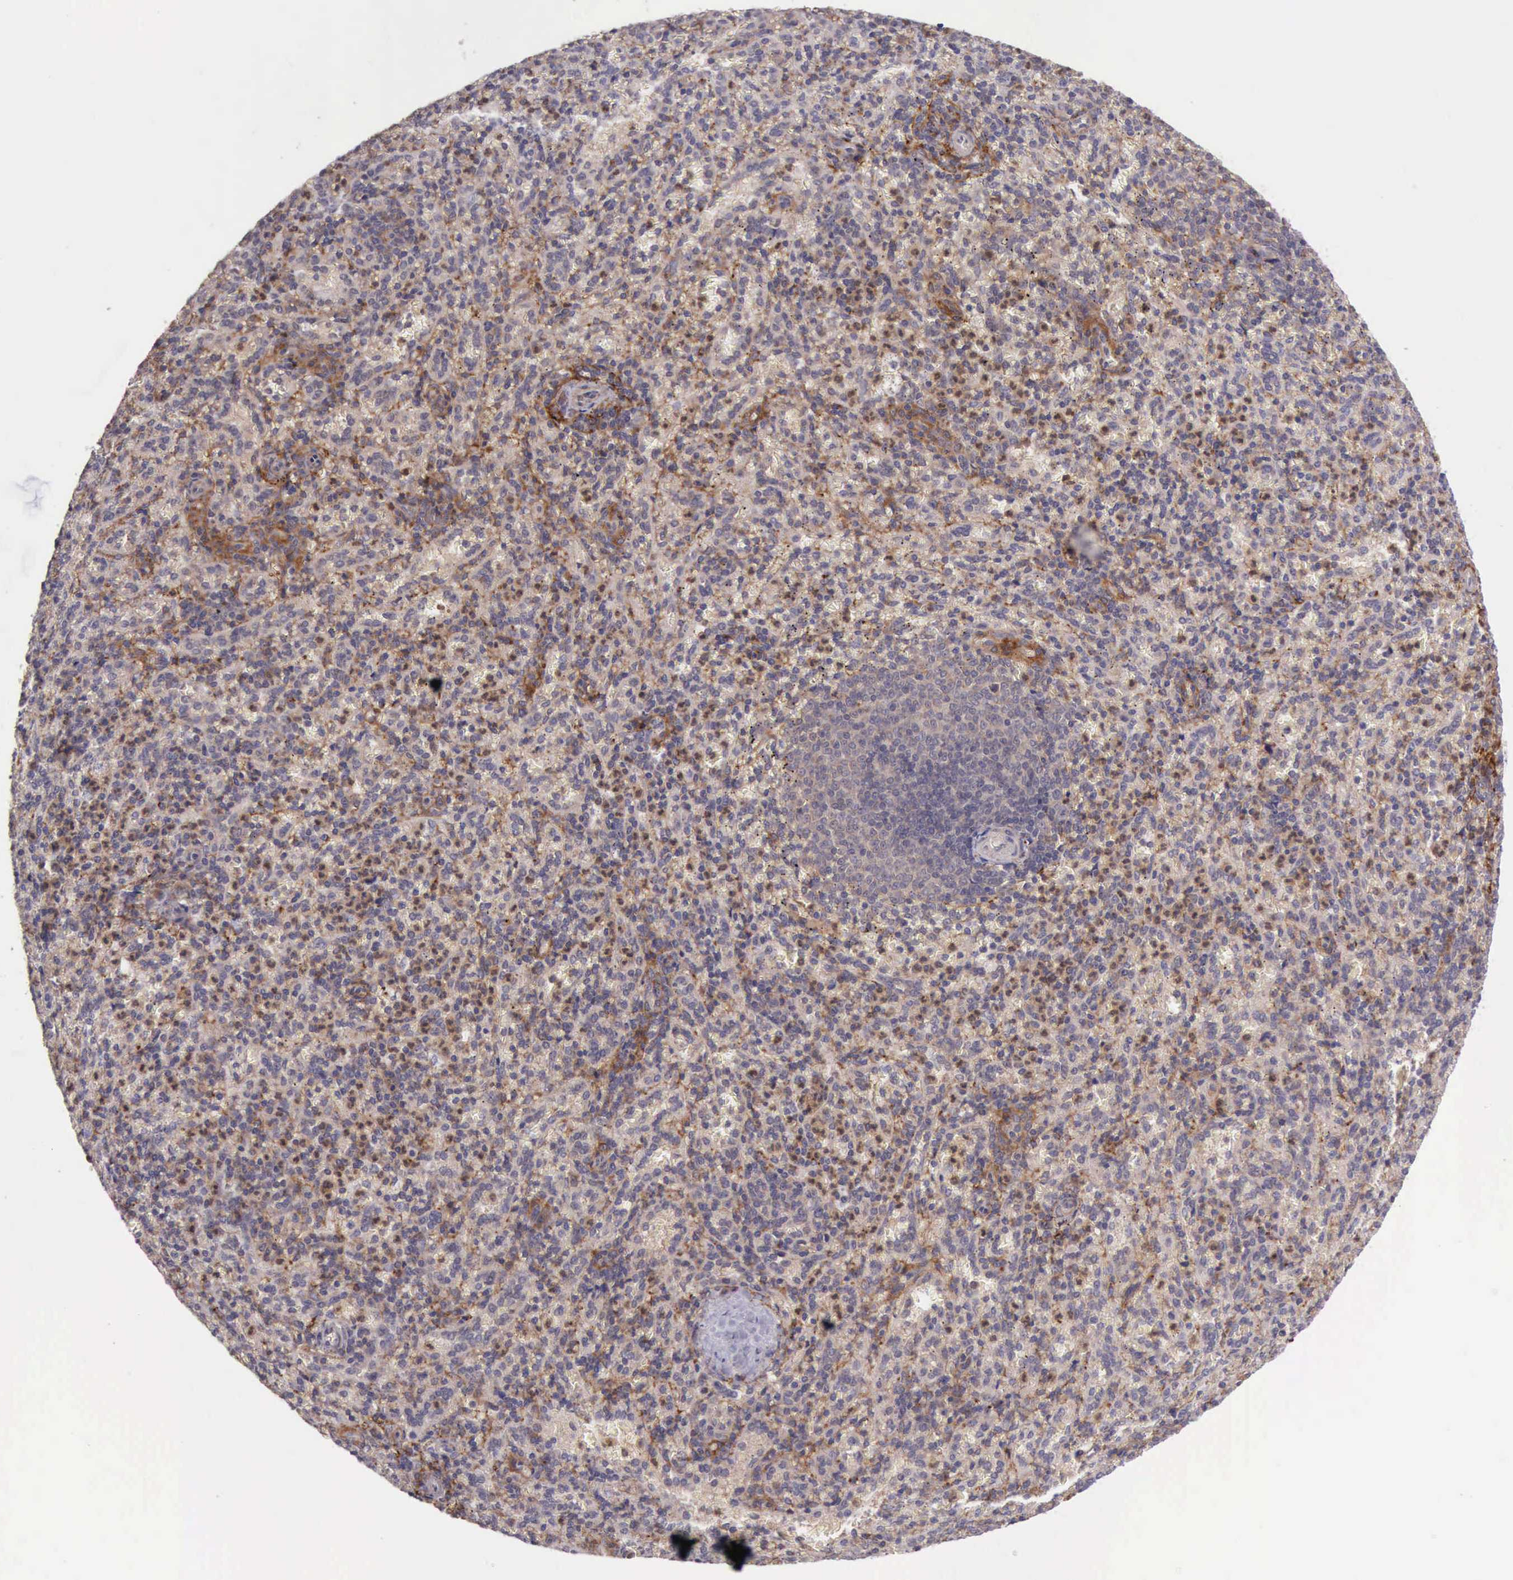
{"staining": {"intensity": "moderate", "quantity": "25%-75%", "location": "cytoplasmic/membranous"}, "tissue": "spleen", "cell_type": "Cells in red pulp", "image_type": "normal", "snomed": [{"axis": "morphology", "description": "Normal tissue, NOS"}, {"axis": "topography", "description": "Spleen"}], "caption": "Immunohistochemistry of benign spleen demonstrates medium levels of moderate cytoplasmic/membranous staining in about 25%-75% of cells in red pulp.", "gene": "PRICKLE3", "patient": {"sex": "female", "age": 21}}